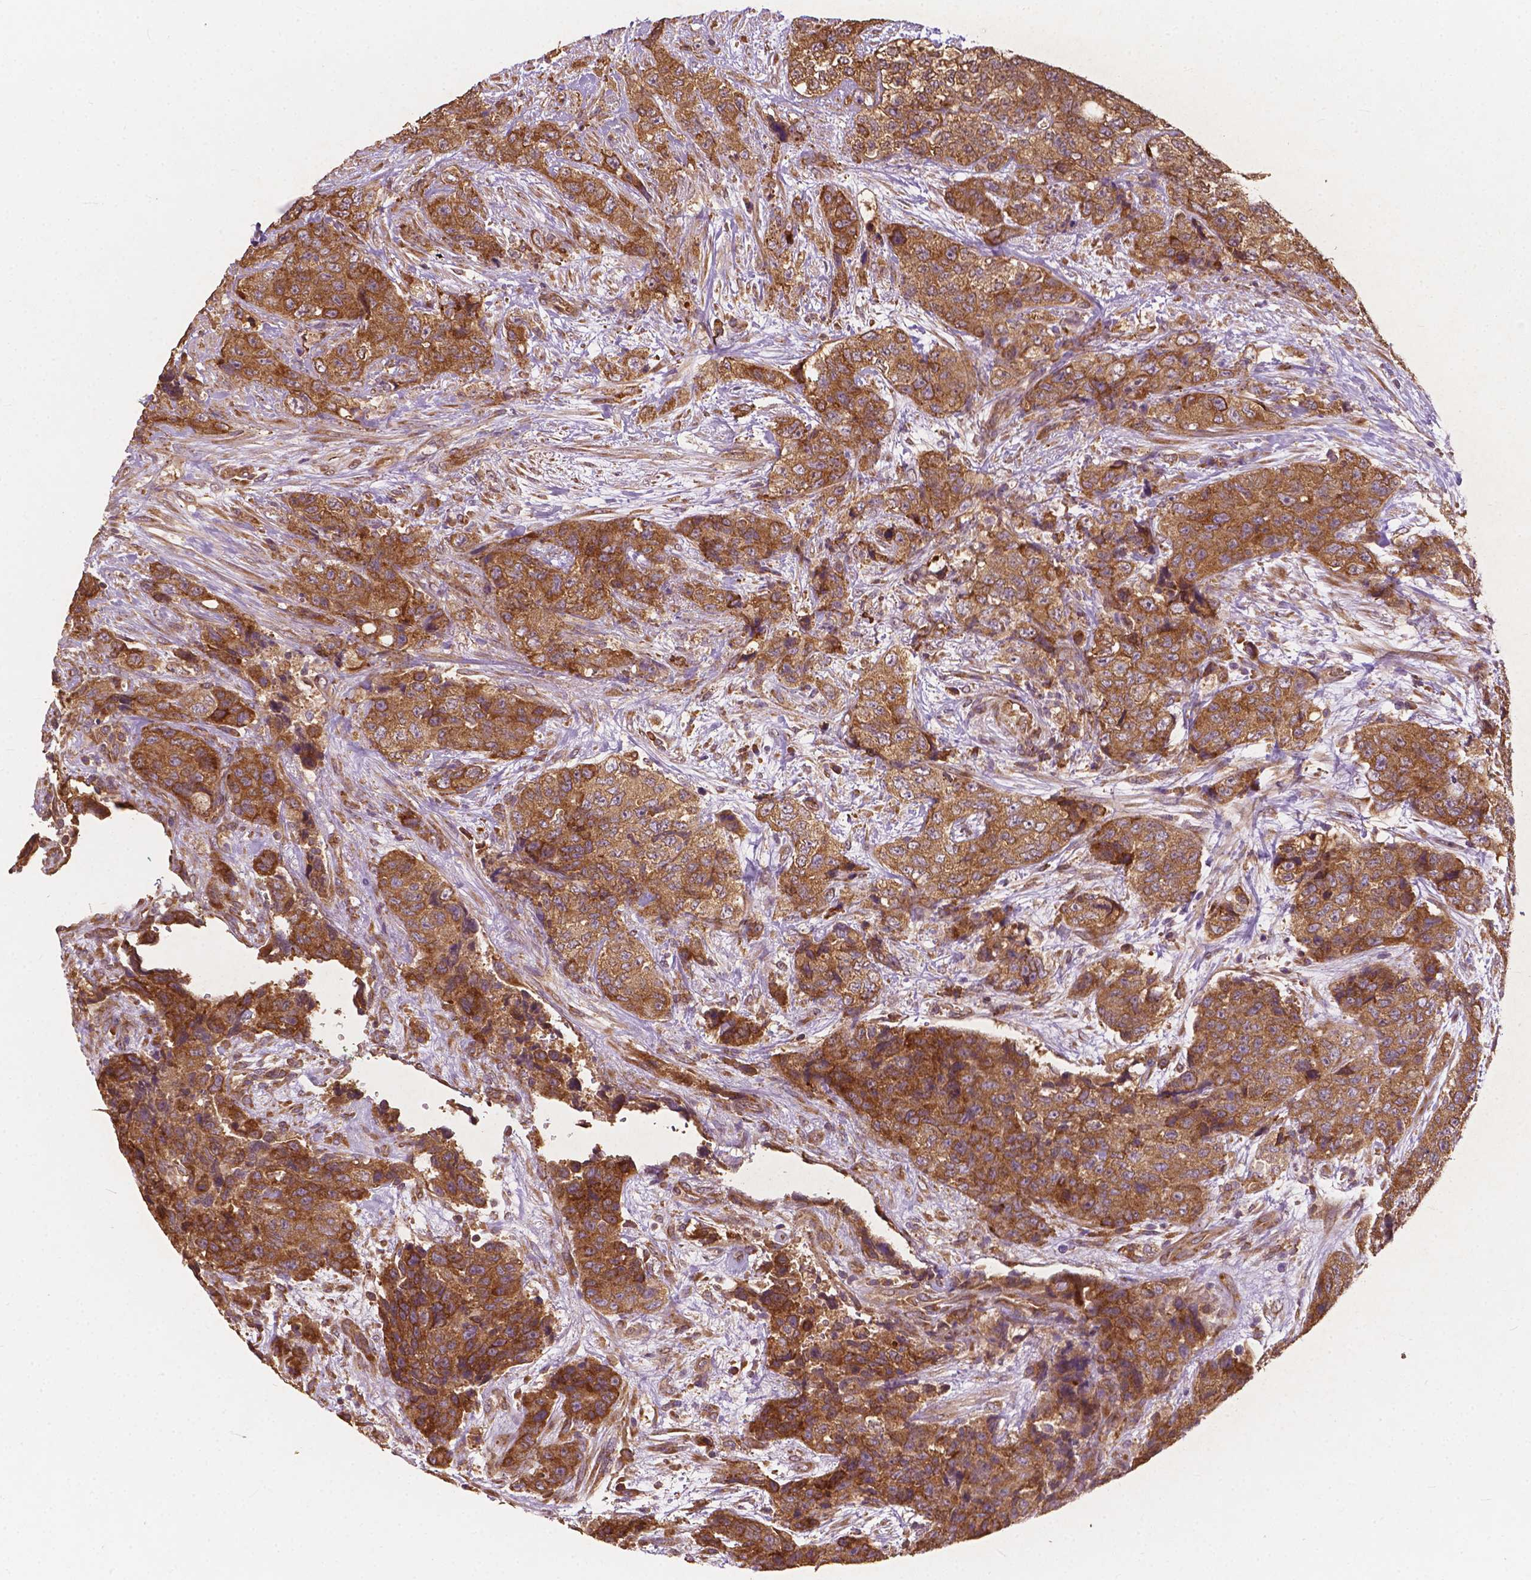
{"staining": {"intensity": "moderate", "quantity": ">75%", "location": "cytoplasmic/membranous"}, "tissue": "urothelial cancer", "cell_type": "Tumor cells", "image_type": "cancer", "snomed": [{"axis": "morphology", "description": "Urothelial carcinoma, High grade"}, {"axis": "topography", "description": "Urinary bladder"}], "caption": "This is a photomicrograph of immunohistochemistry (IHC) staining of urothelial cancer, which shows moderate expression in the cytoplasmic/membranous of tumor cells.", "gene": "G3BP1", "patient": {"sex": "female", "age": 78}}